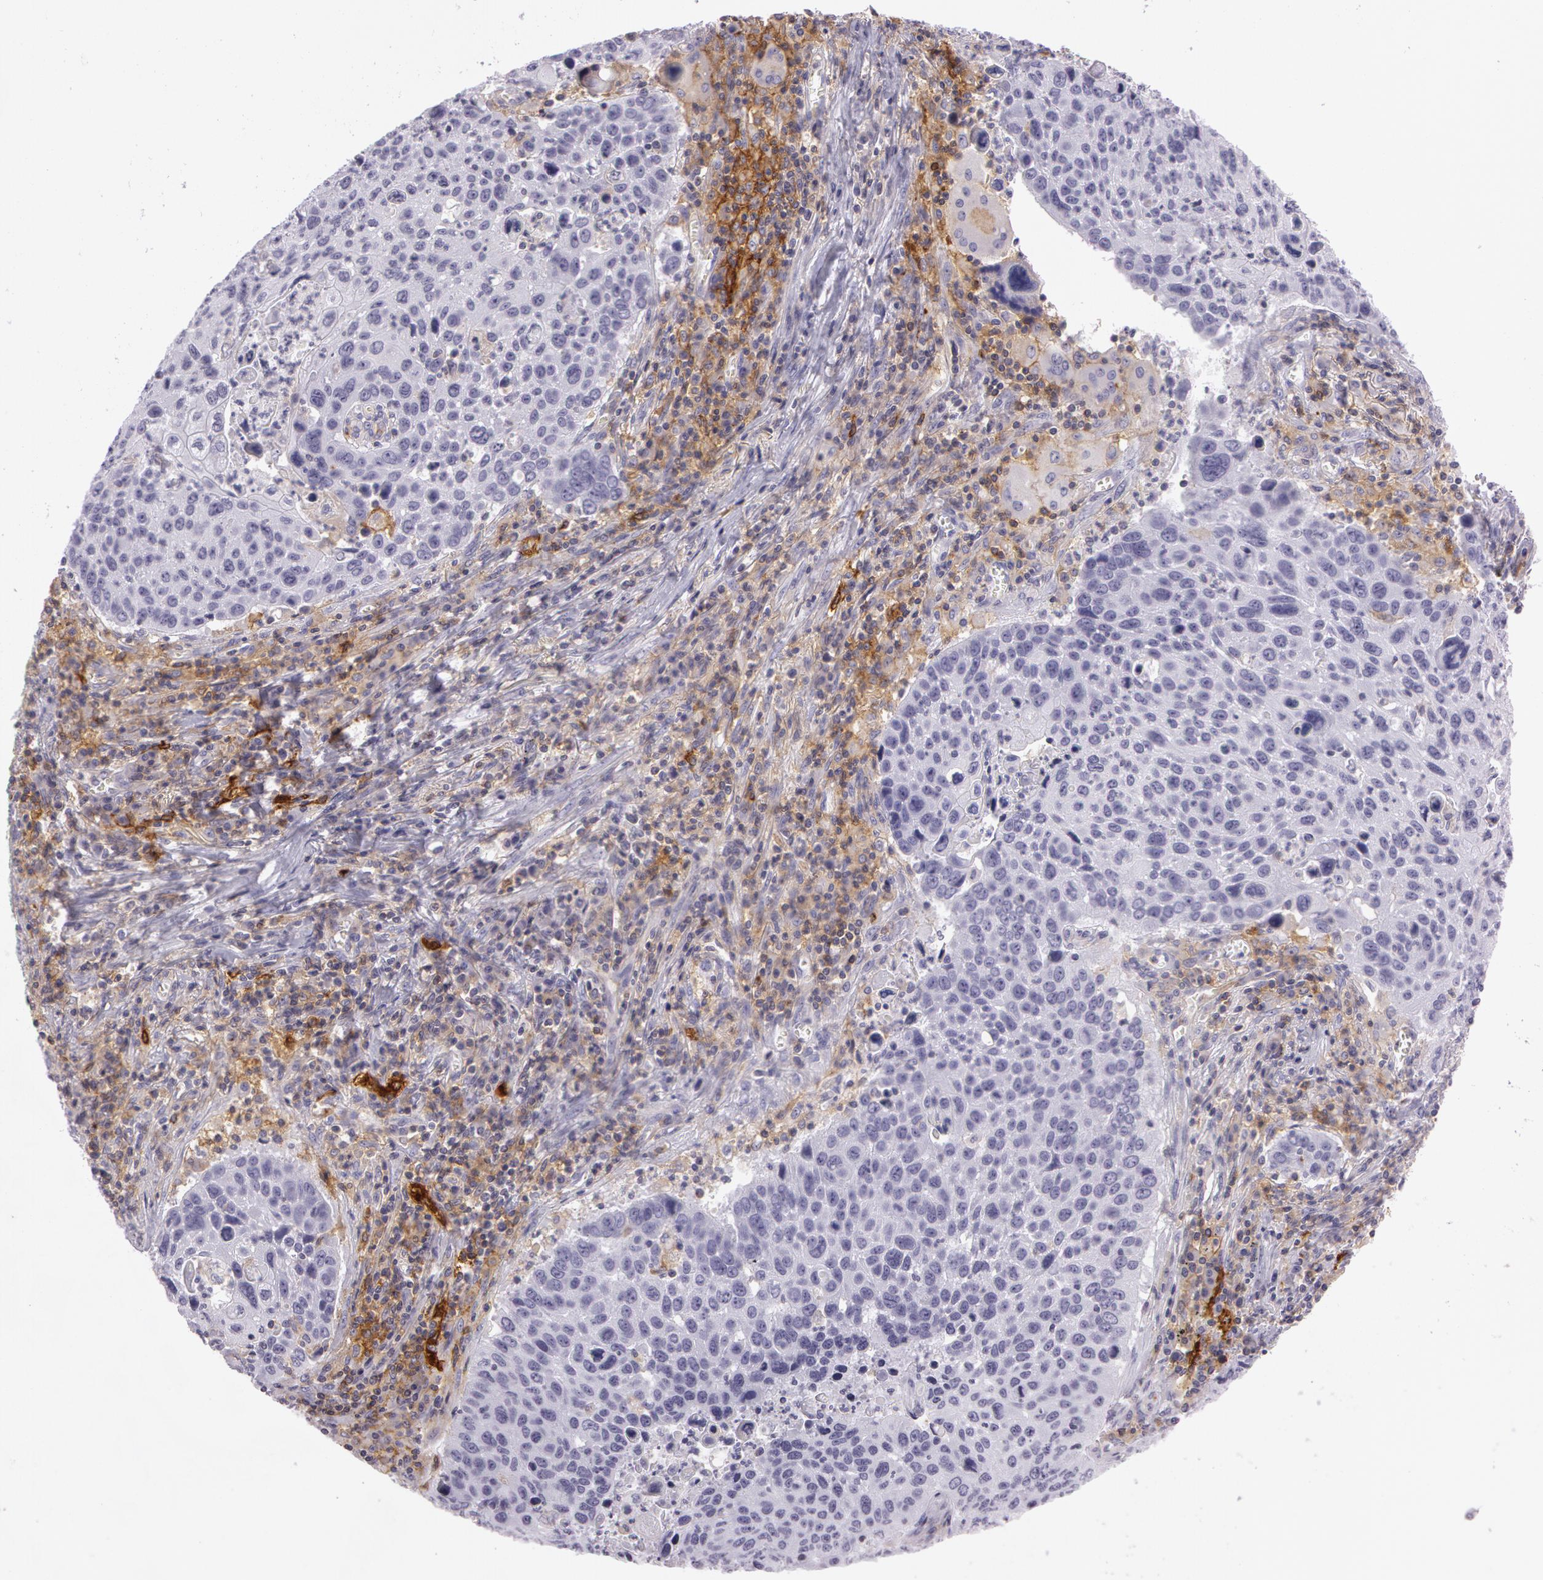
{"staining": {"intensity": "negative", "quantity": "none", "location": "none"}, "tissue": "lung cancer", "cell_type": "Tumor cells", "image_type": "cancer", "snomed": [{"axis": "morphology", "description": "Squamous cell carcinoma, NOS"}, {"axis": "topography", "description": "Lung"}], "caption": "Histopathology image shows no significant protein staining in tumor cells of lung cancer (squamous cell carcinoma).", "gene": "LY75", "patient": {"sex": "male", "age": 68}}